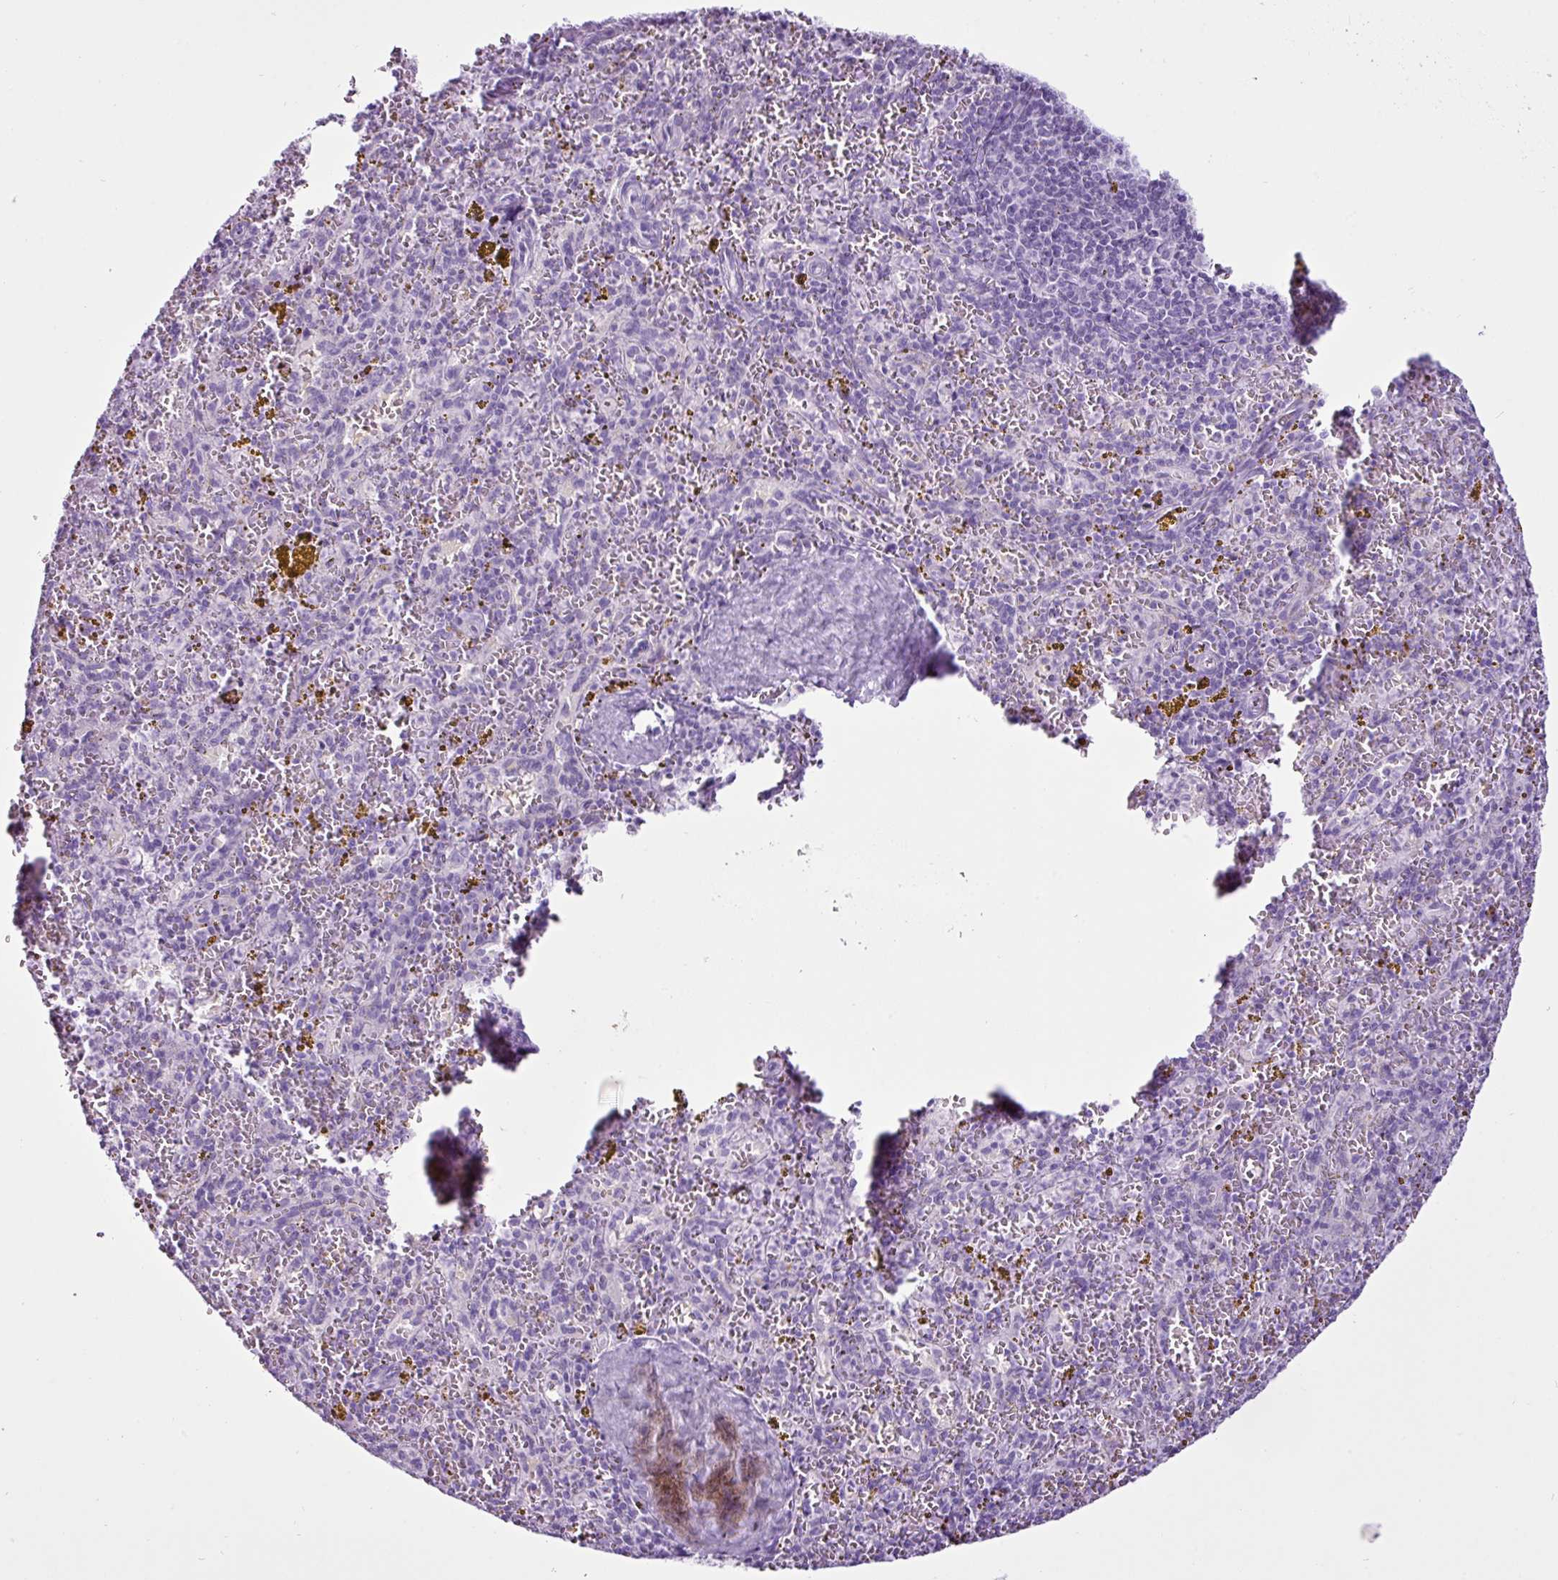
{"staining": {"intensity": "negative", "quantity": "none", "location": "none"}, "tissue": "spleen", "cell_type": "Cells in red pulp", "image_type": "normal", "snomed": [{"axis": "morphology", "description": "Normal tissue, NOS"}, {"axis": "topography", "description": "Spleen"}], "caption": "An IHC histopathology image of unremarkable spleen is shown. There is no staining in cells in red pulp of spleen. (IHC, brightfield microscopy, high magnification).", "gene": "LILRB4", "patient": {"sex": "male", "age": 57}}